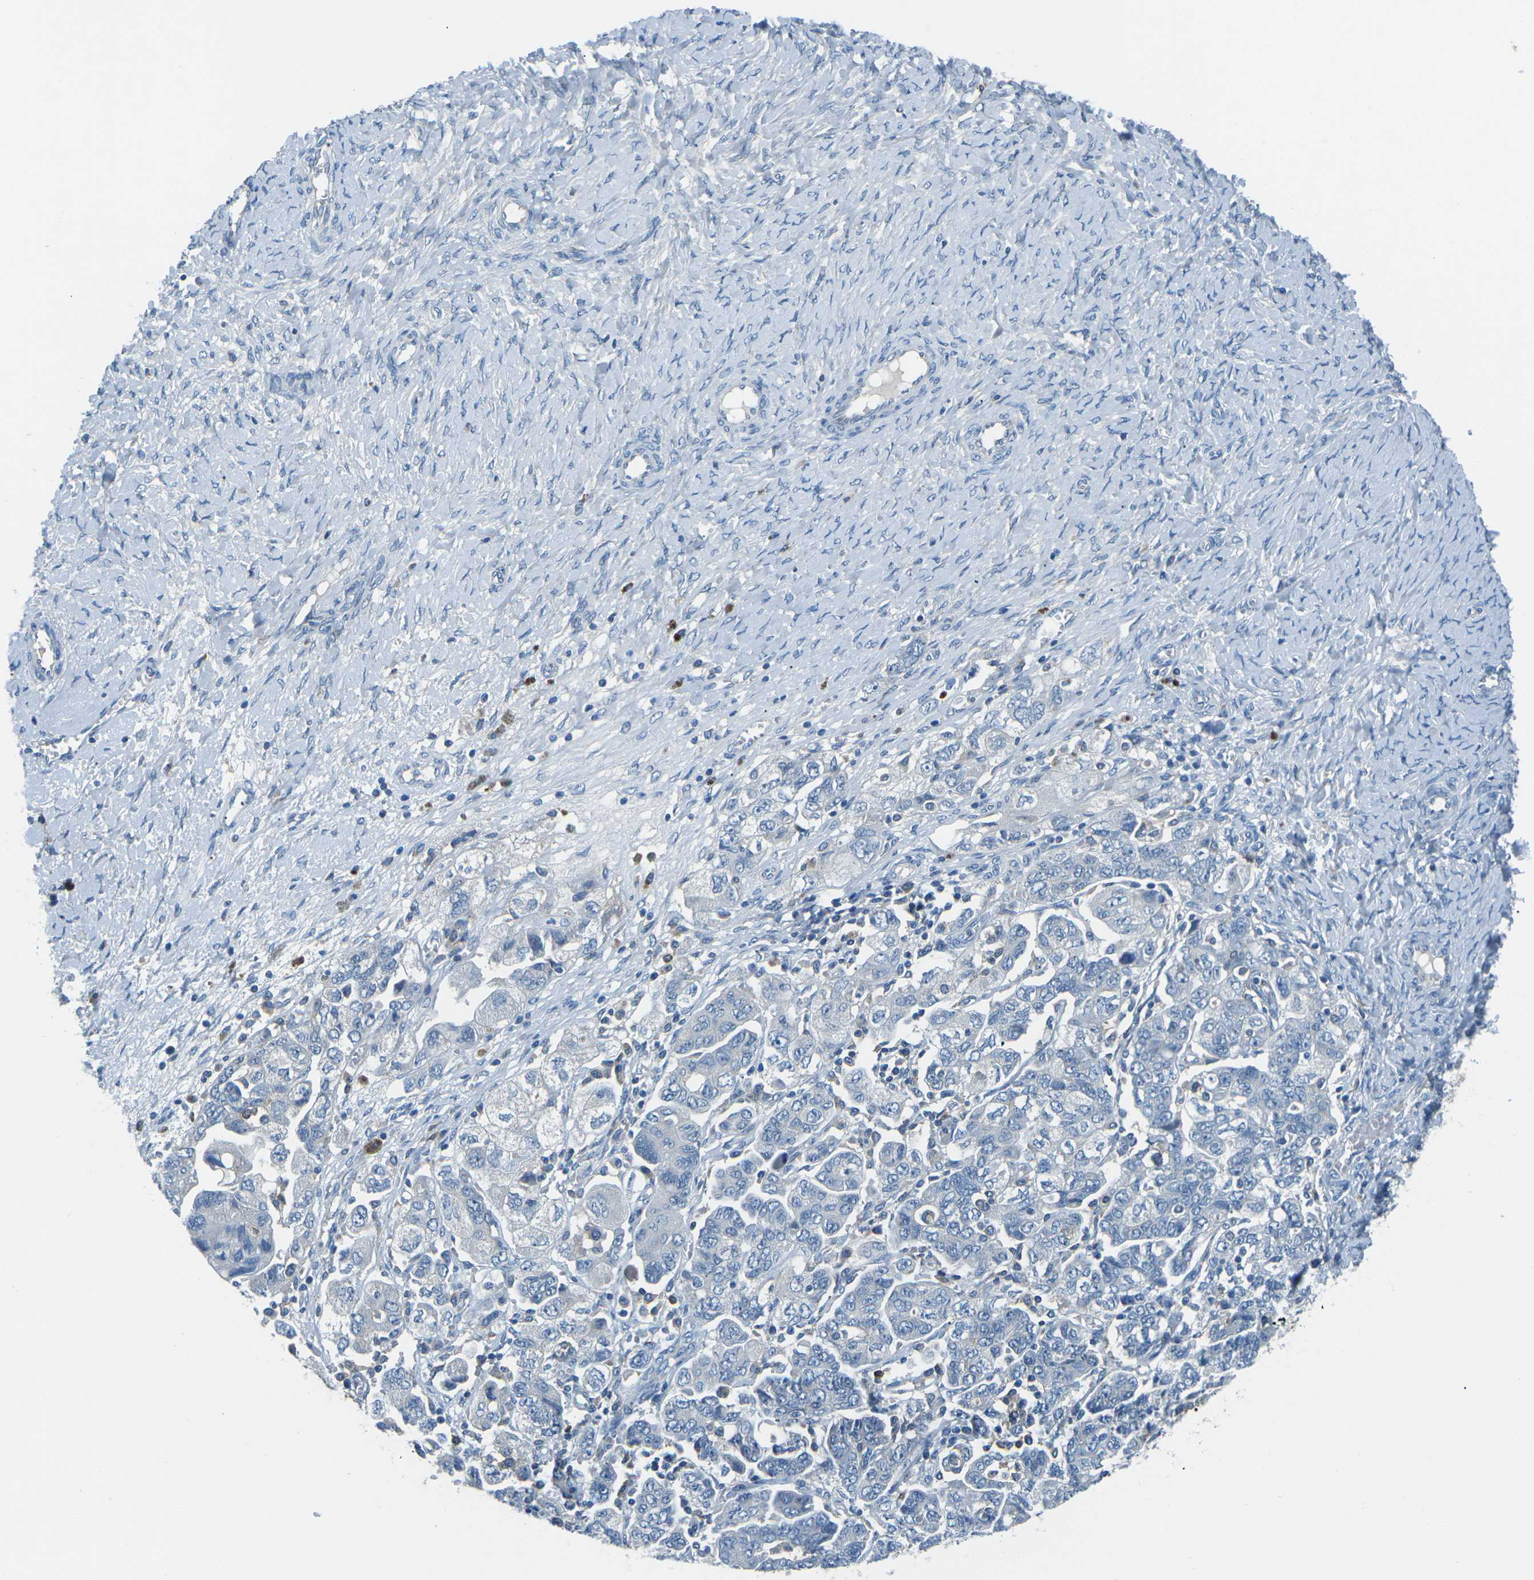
{"staining": {"intensity": "negative", "quantity": "none", "location": "none"}, "tissue": "ovarian cancer", "cell_type": "Tumor cells", "image_type": "cancer", "snomed": [{"axis": "morphology", "description": "Carcinoma, NOS"}, {"axis": "morphology", "description": "Cystadenocarcinoma, serous, NOS"}, {"axis": "topography", "description": "Ovary"}], "caption": "DAB (3,3'-diaminobenzidine) immunohistochemical staining of carcinoma (ovarian) exhibits no significant staining in tumor cells.", "gene": "CD1D", "patient": {"sex": "female", "age": 69}}